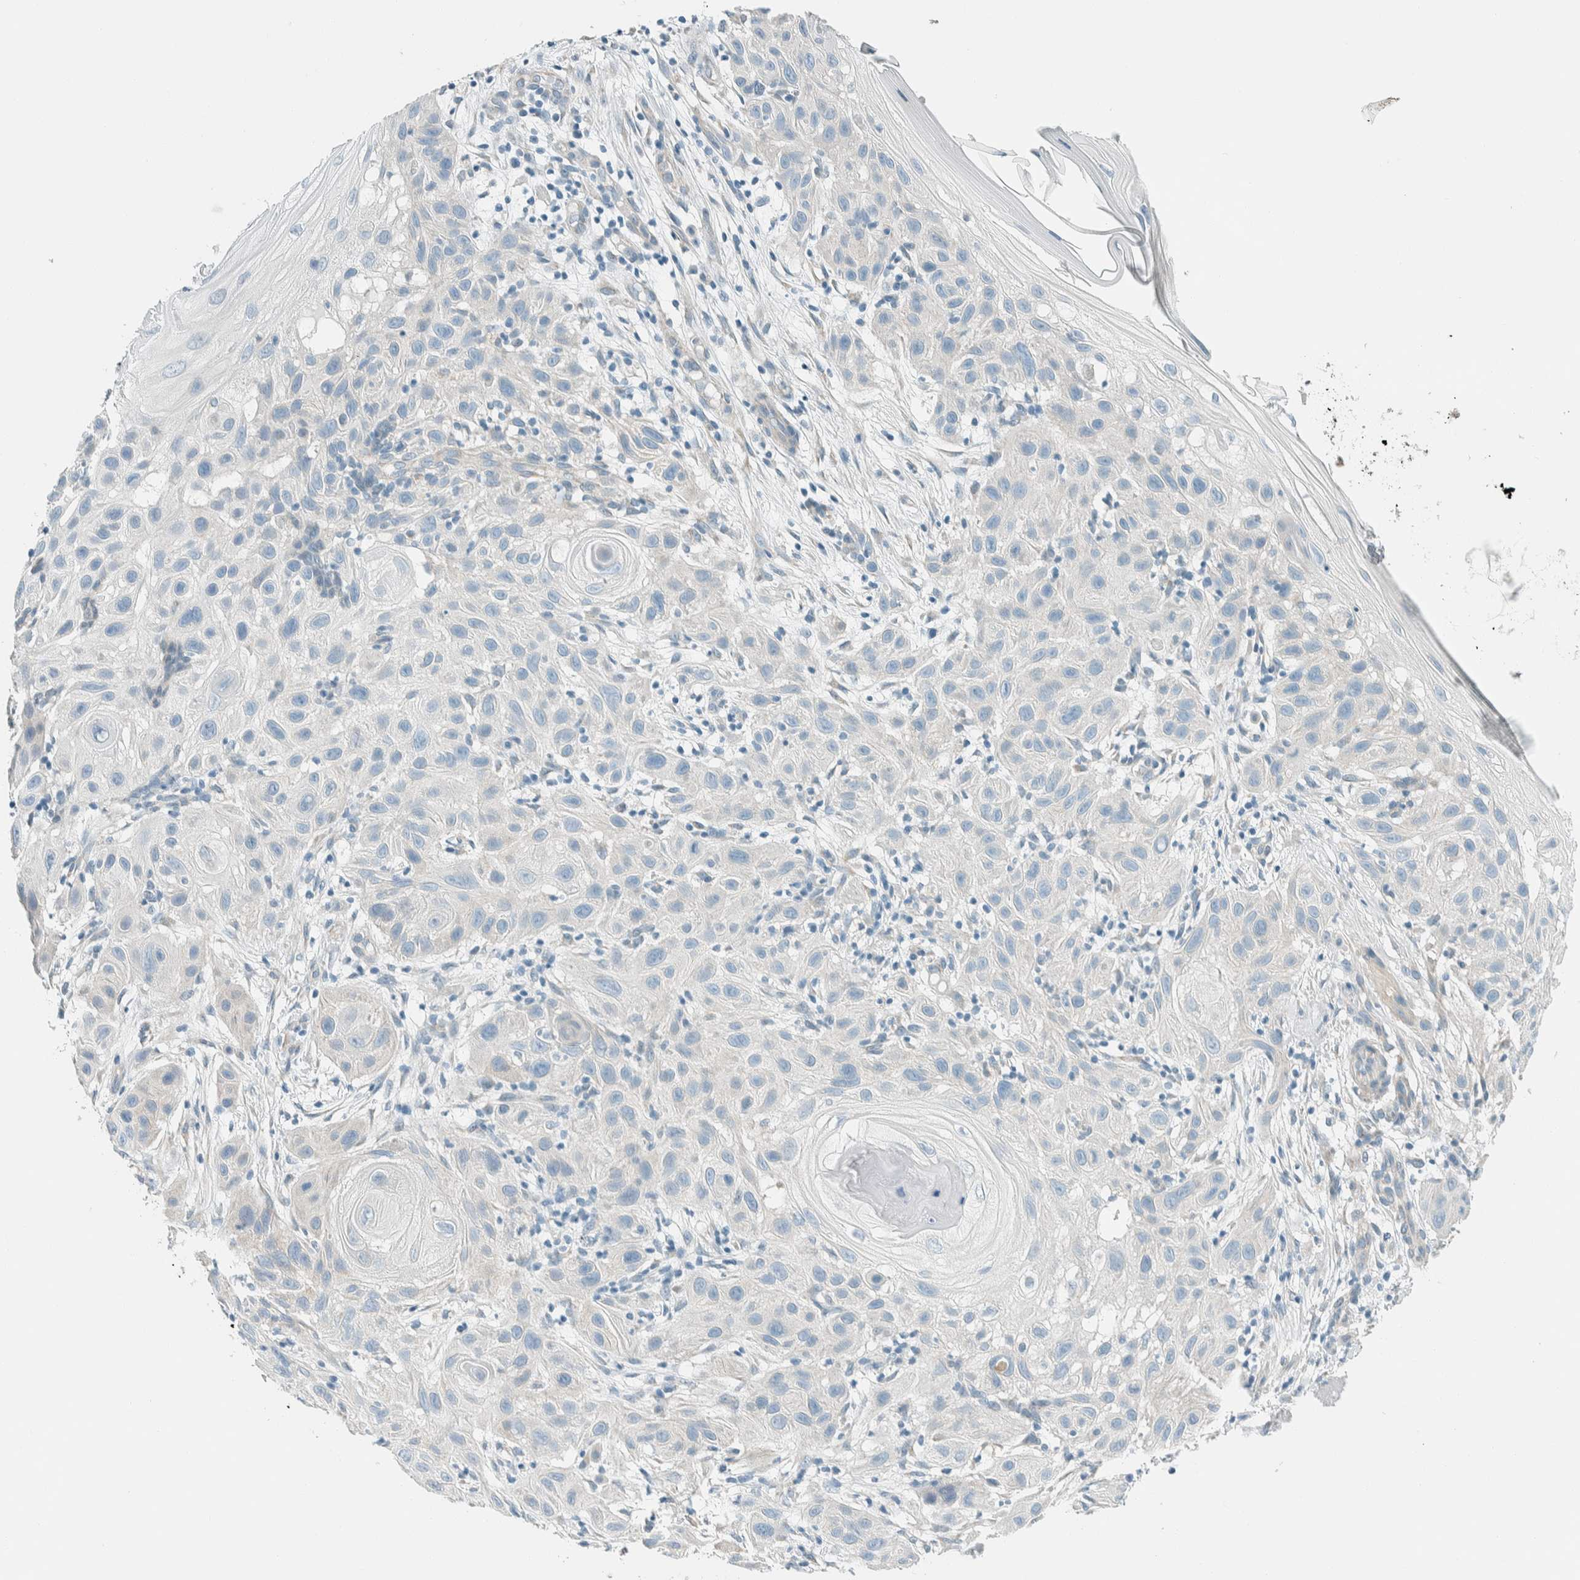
{"staining": {"intensity": "negative", "quantity": "none", "location": "none"}, "tissue": "skin cancer", "cell_type": "Tumor cells", "image_type": "cancer", "snomed": [{"axis": "morphology", "description": "Squamous cell carcinoma, NOS"}, {"axis": "topography", "description": "Skin"}], "caption": "IHC photomicrograph of neoplastic tissue: human skin squamous cell carcinoma stained with DAB exhibits no significant protein staining in tumor cells. (DAB (3,3'-diaminobenzidine) IHC, high magnification).", "gene": "ALDH7A1", "patient": {"sex": "female", "age": 96}}